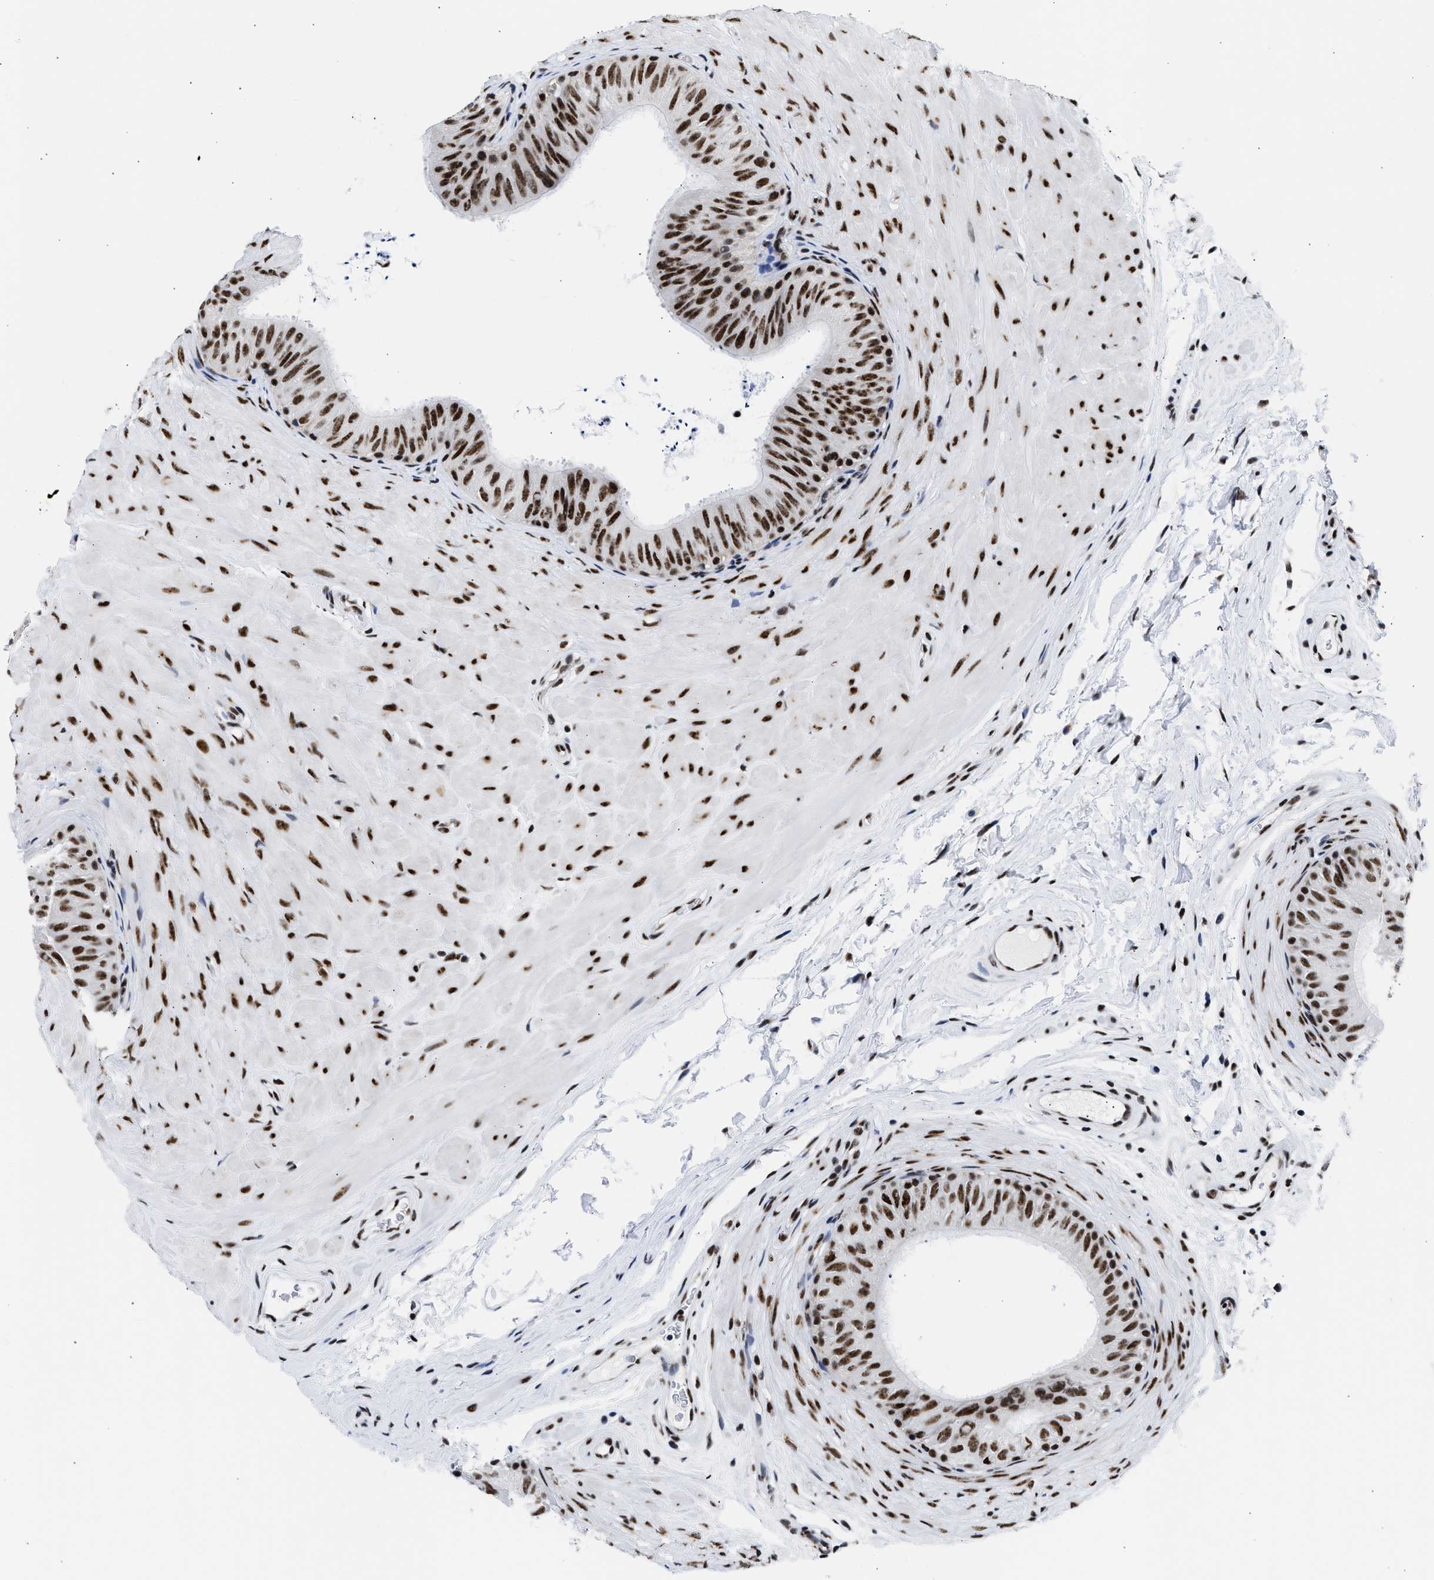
{"staining": {"intensity": "strong", "quantity": ">75%", "location": "nuclear"}, "tissue": "epididymis", "cell_type": "Glandular cells", "image_type": "normal", "snomed": [{"axis": "morphology", "description": "Normal tissue, NOS"}, {"axis": "topography", "description": "Epididymis"}], "caption": "DAB (3,3'-diaminobenzidine) immunohistochemical staining of unremarkable human epididymis displays strong nuclear protein expression in about >75% of glandular cells.", "gene": "RBM8A", "patient": {"sex": "male", "age": 34}}